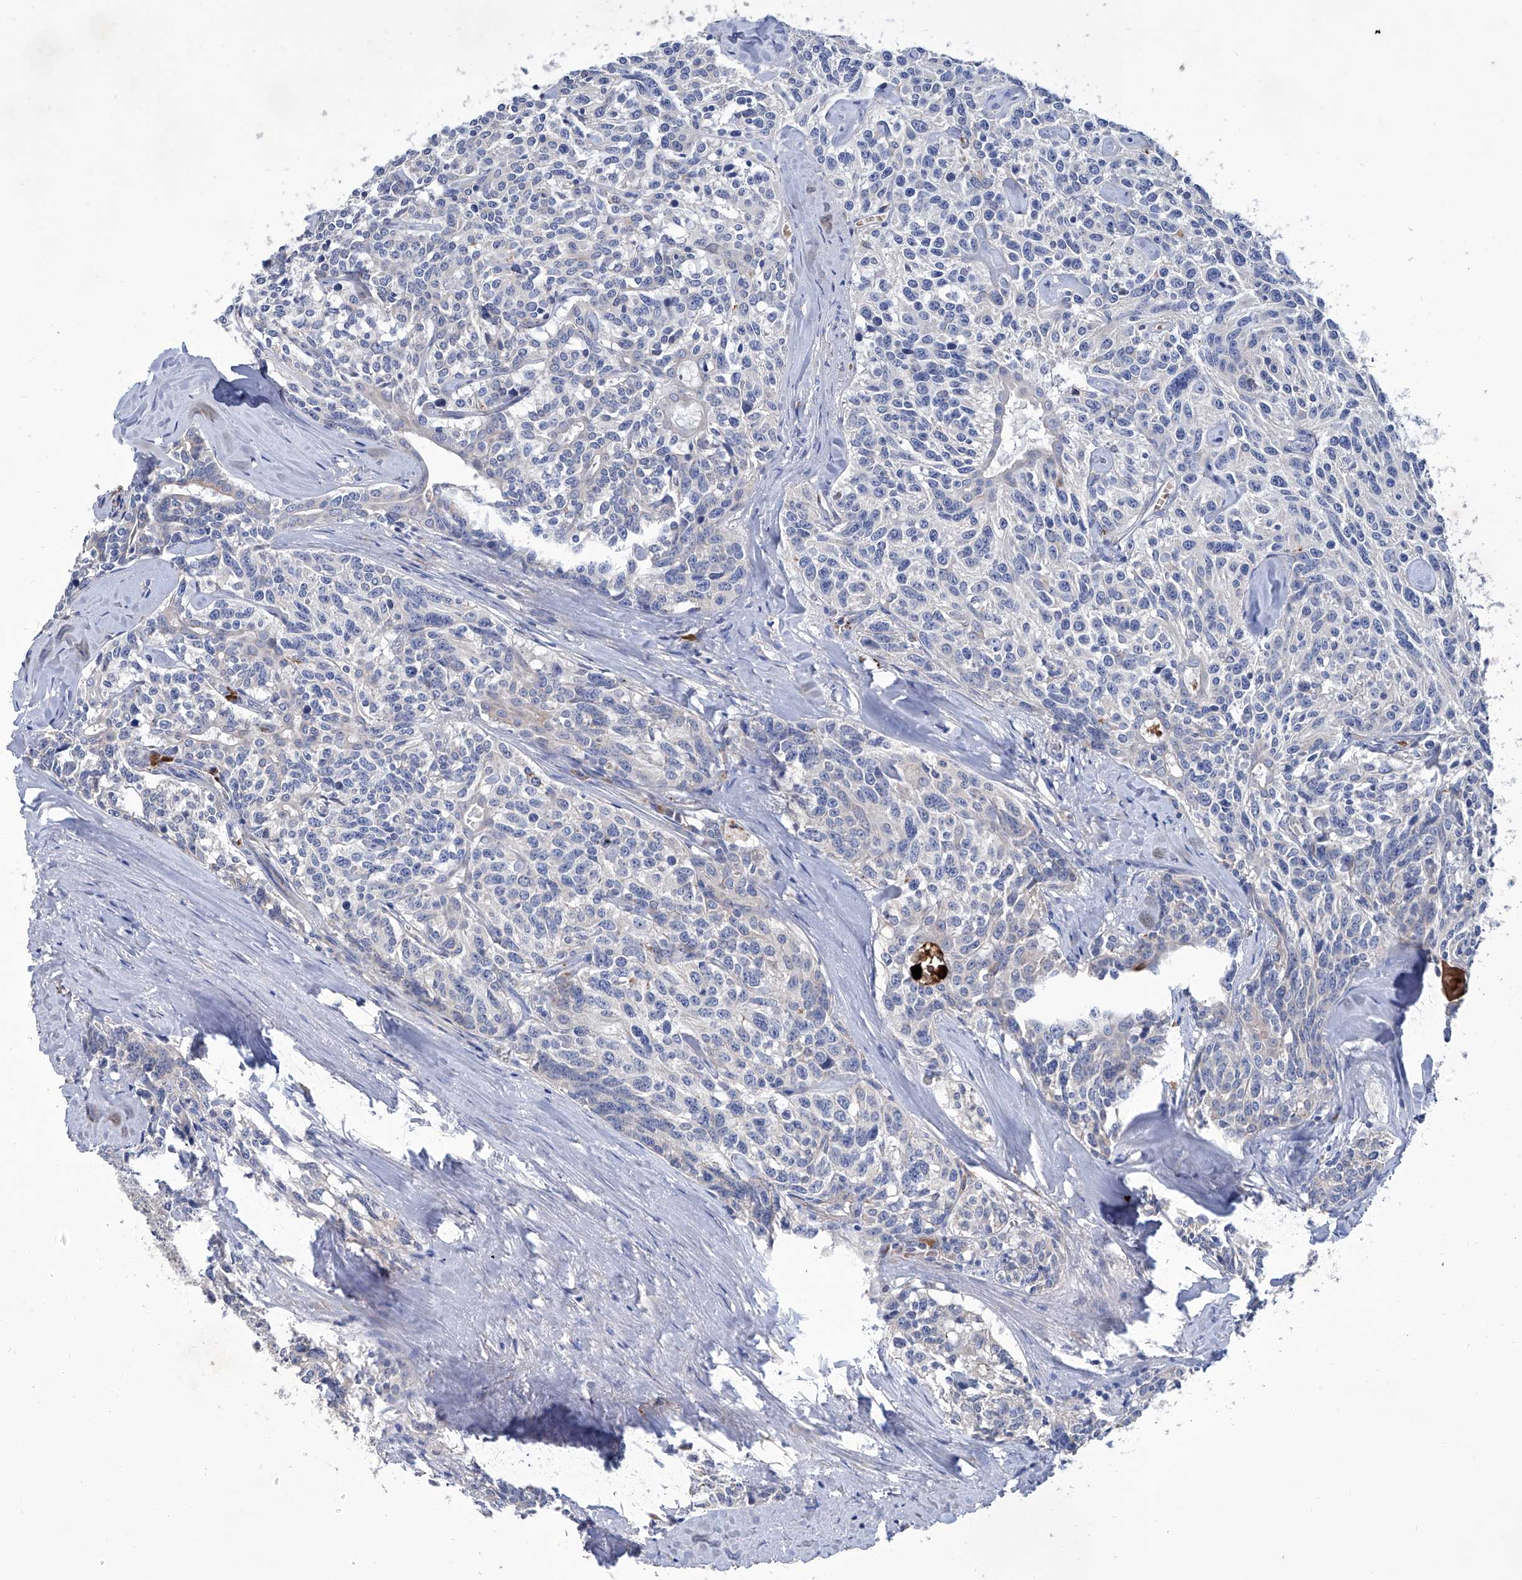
{"staining": {"intensity": "negative", "quantity": "none", "location": "none"}, "tissue": "carcinoid", "cell_type": "Tumor cells", "image_type": "cancer", "snomed": [{"axis": "morphology", "description": "Carcinoid, malignant, NOS"}, {"axis": "topography", "description": "Lung"}], "caption": "Photomicrograph shows no significant protein positivity in tumor cells of carcinoid (malignant). The staining is performed using DAB (3,3'-diaminobenzidine) brown chromogen with nuclei counter-stained in using hematoxylin.", "gene": "GPT", "patient": {"sex": "female", "age": 46}}